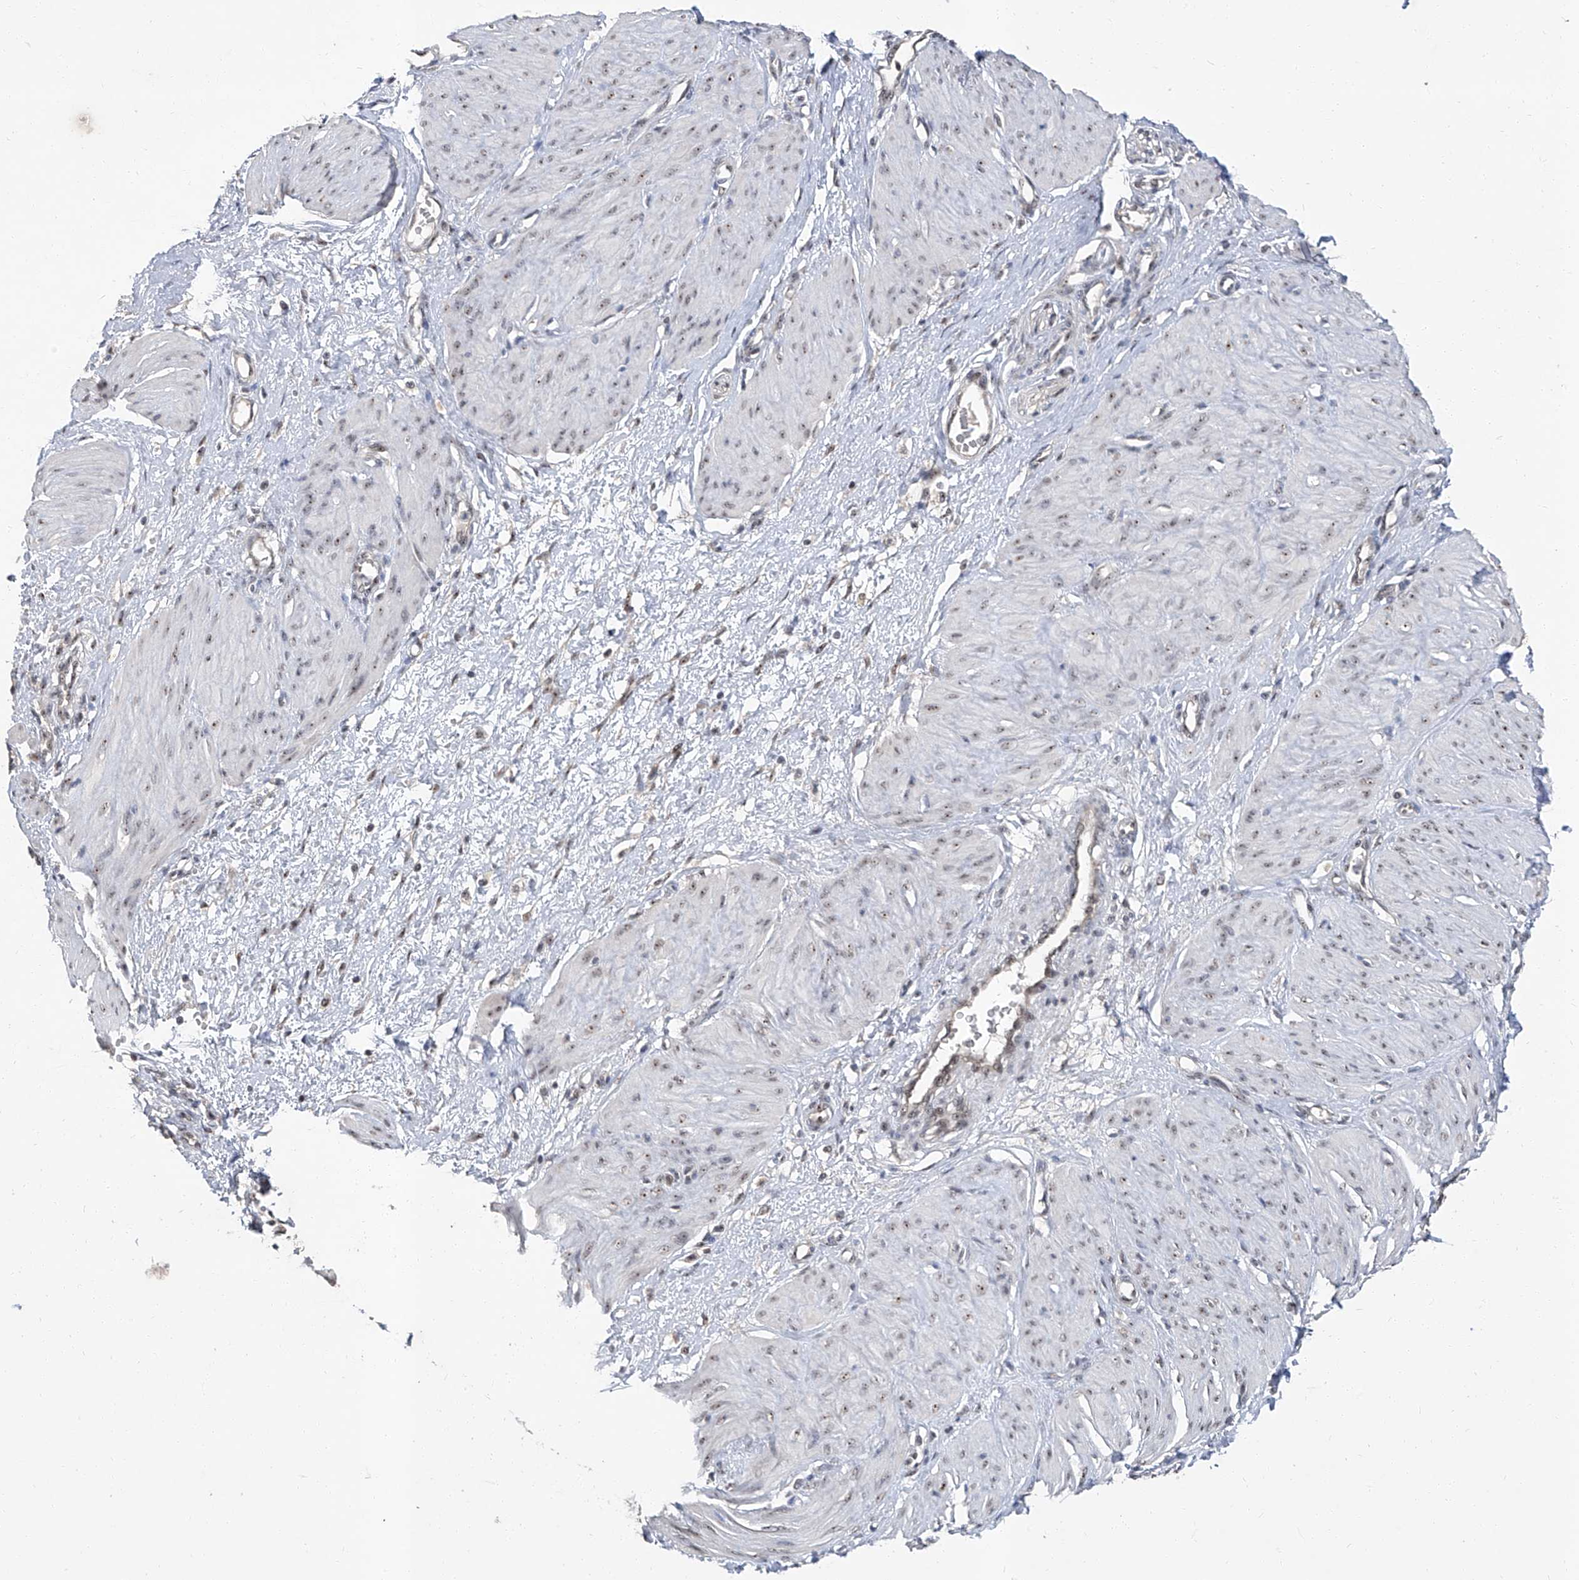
{"staining": {"intensity": "weak", "quantity": "25%-75%", "location": "nuclear"}, "tissue": "smooth muscle", "cell_type": "Smooth muscle cells", "image_type": "normal", "snomed": [{"axis": "morphology", "description": "Normal tissue, NOS"}, {"axis": "topography", "description": "Endometrium"}], "caption": "This histopathology image shows immunohistochemistry staining of normal smooth muscle, with low weak nuclear positivity in about 25%-75% of smooth muscle cells.", "gene": "CMTR1", "patient": {"sex": "female", "age": 33}}